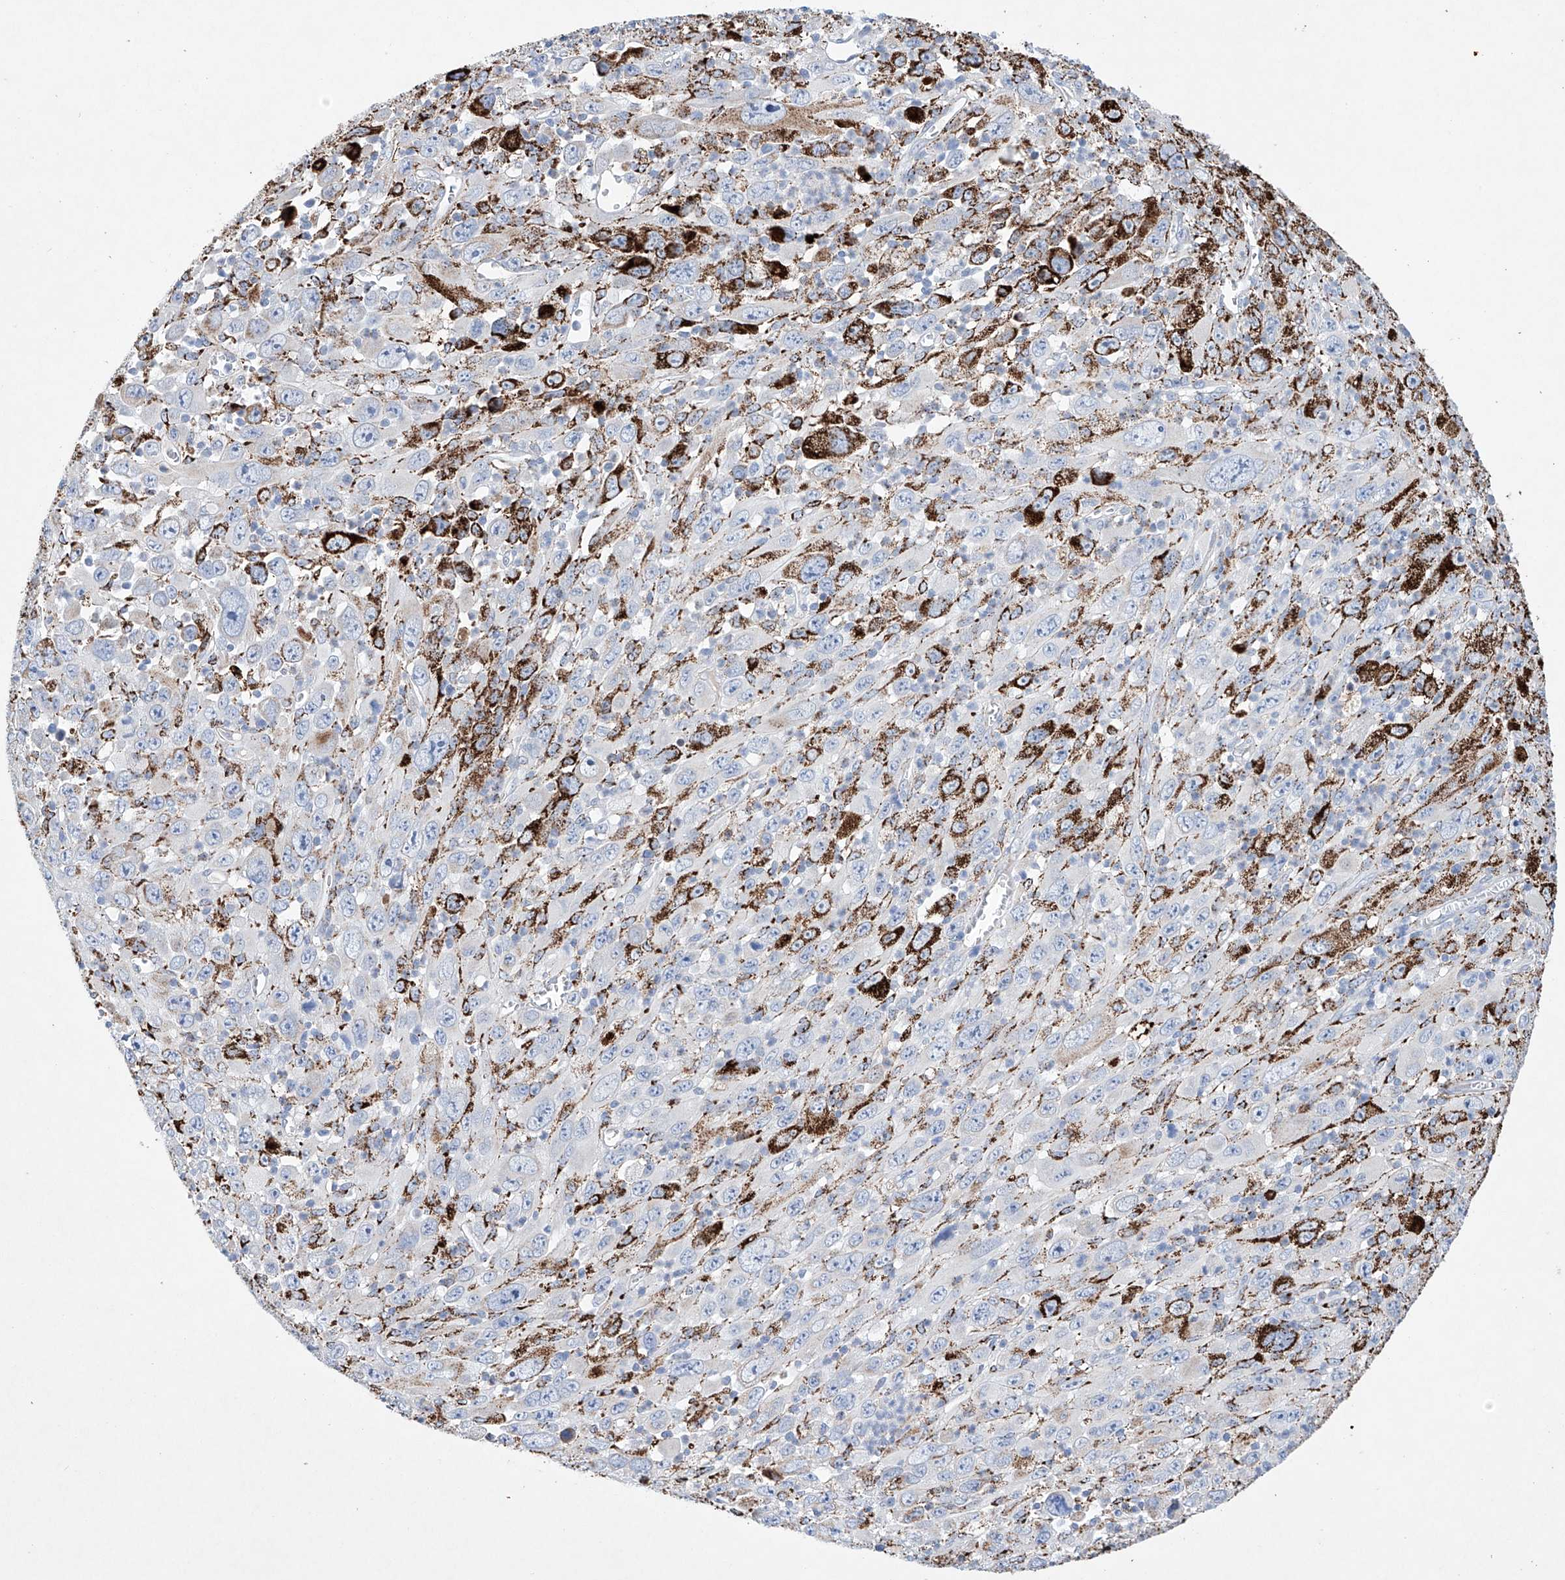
{"staining": {"intensity": "strong", "quantity": "<25%", "location": "cytoplasmic/membranous"}, "tissue": "melanoma", "cell_type": "Tumor cells", "image_type": "cancer", "snomed": [{"axis": "morphology", "description": "Malignant melanoma, Metastatic site"}, {"axis": "topography", "description": "Skin"}], "caption": "Approximately <25% of tumor cells in human malignant melanoma (metastatic site) demonstrate strong cytoplasmic/membranous protein staining as visualized by brown immunohistochemical staining.", "gene": "NRROS", "patient": {"sex": "female", "age": 56}}